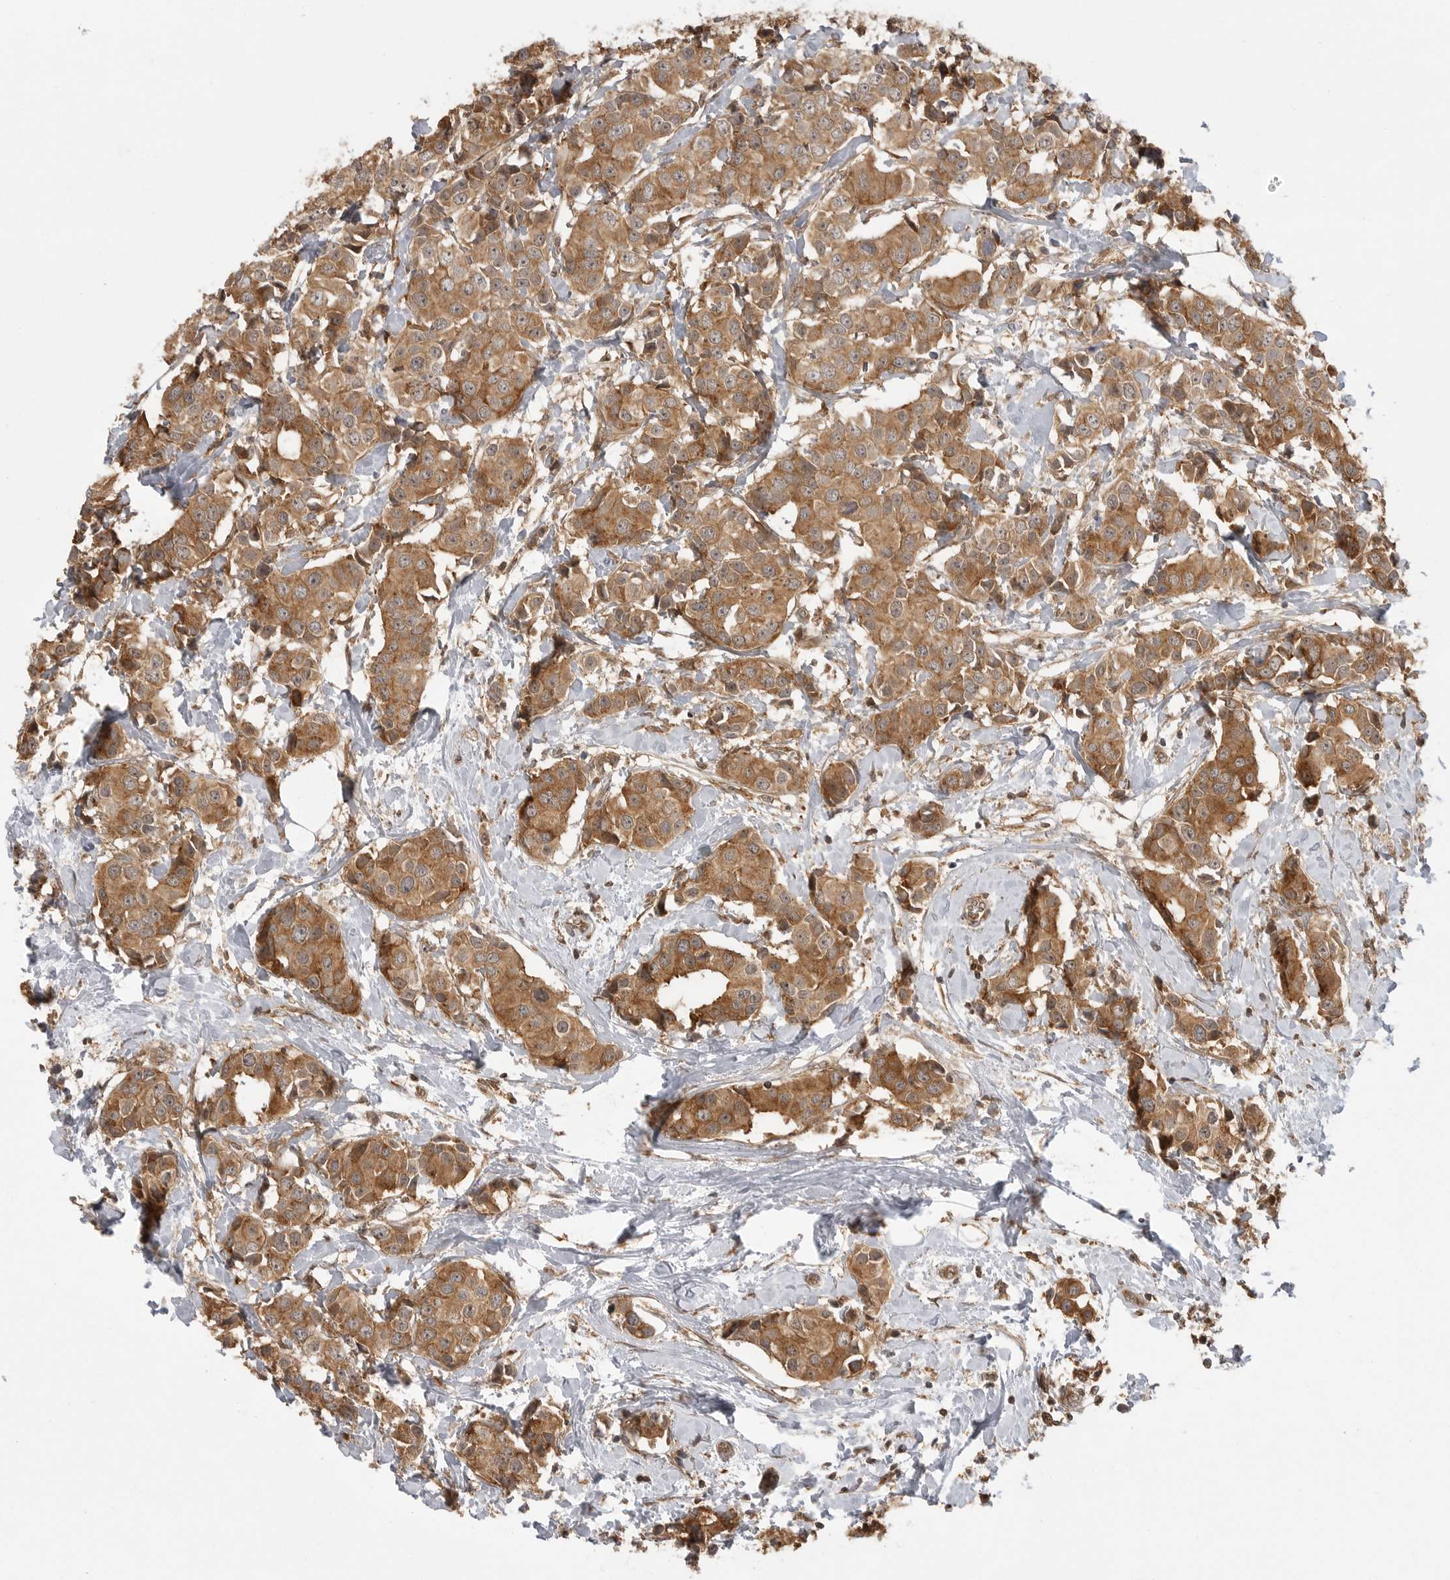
{"staining": {"intensity": "moderate", "quantity": ">75%", "location": "cytoplasmic/membranous"}, "tissue": "breast cancer", "cell_type": "Tumor cells", "image_type": "cancer", "snomed": [{"axis": "morphology", "description": "Normal tissue, NOS"}, {"axis": "morphology", "description": "Duct carcinoma"}, {"axis": "topography", "description": "Breast"}], "caption": "This micrograph displays IHC staining of human breast cancer (intraductal carcinoma), with medium moderate cytoplasmic/membranous expression in approximately >75% of tumor cells.", "gene": "FAT3", "patient": {"sex": "female", "age": 39}}